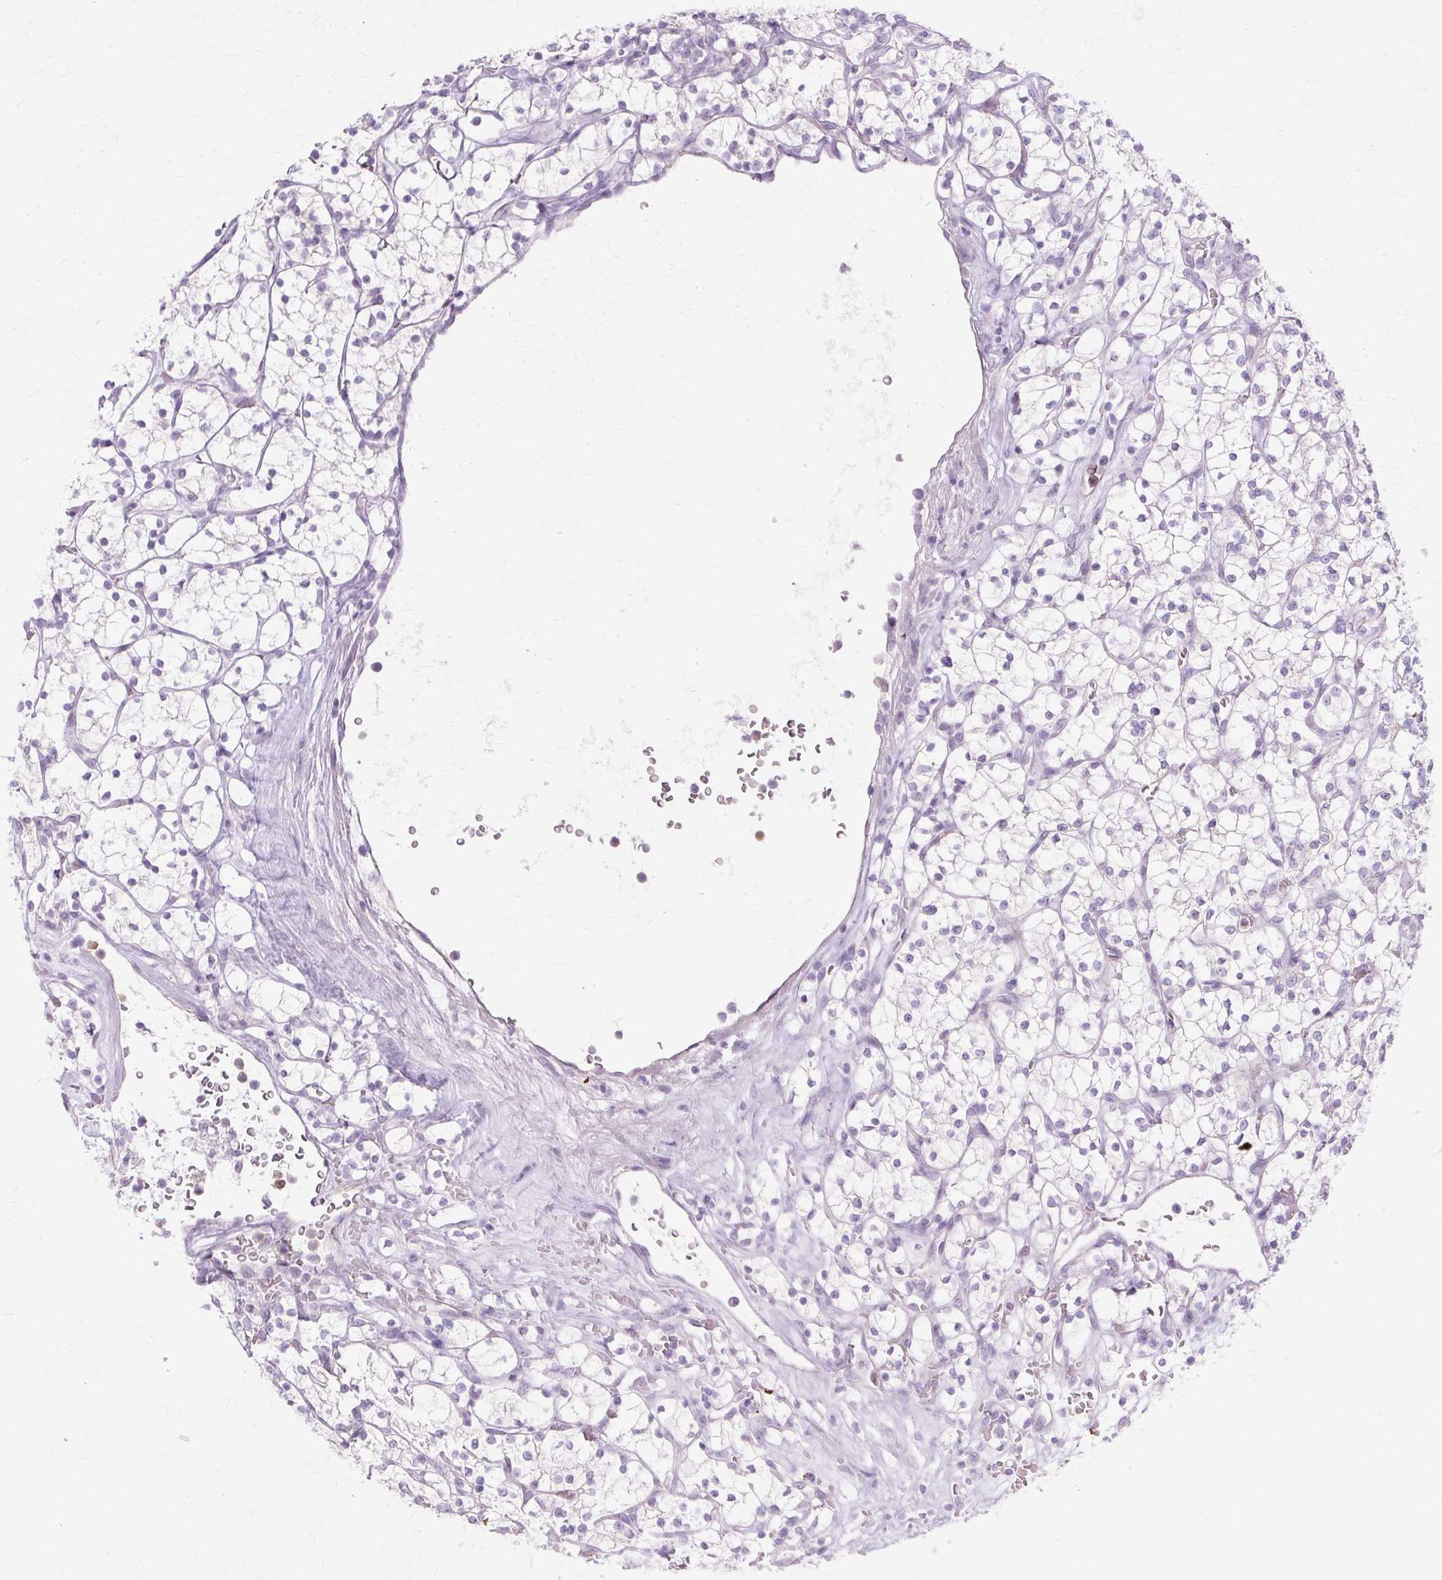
{"staining": {"intensity": "negative", "quantity": "none", "location": "none"}, "tissue": "renal cancer", "cell_type": "Tumor cells", "image_type": "cancer", "snomed": [{"axis": "morphology", "description": "Adenocarcinoma, NOS"}, {"axis": "topography", "description": "Kidney"}], "caption": "Renal cancer (adenocarcinoma) was stained to show a protein in brown. There is no significant expression in tumor cells.", "gene": "HSD11B1", "patient": {"sex": "female", "age": 64}}